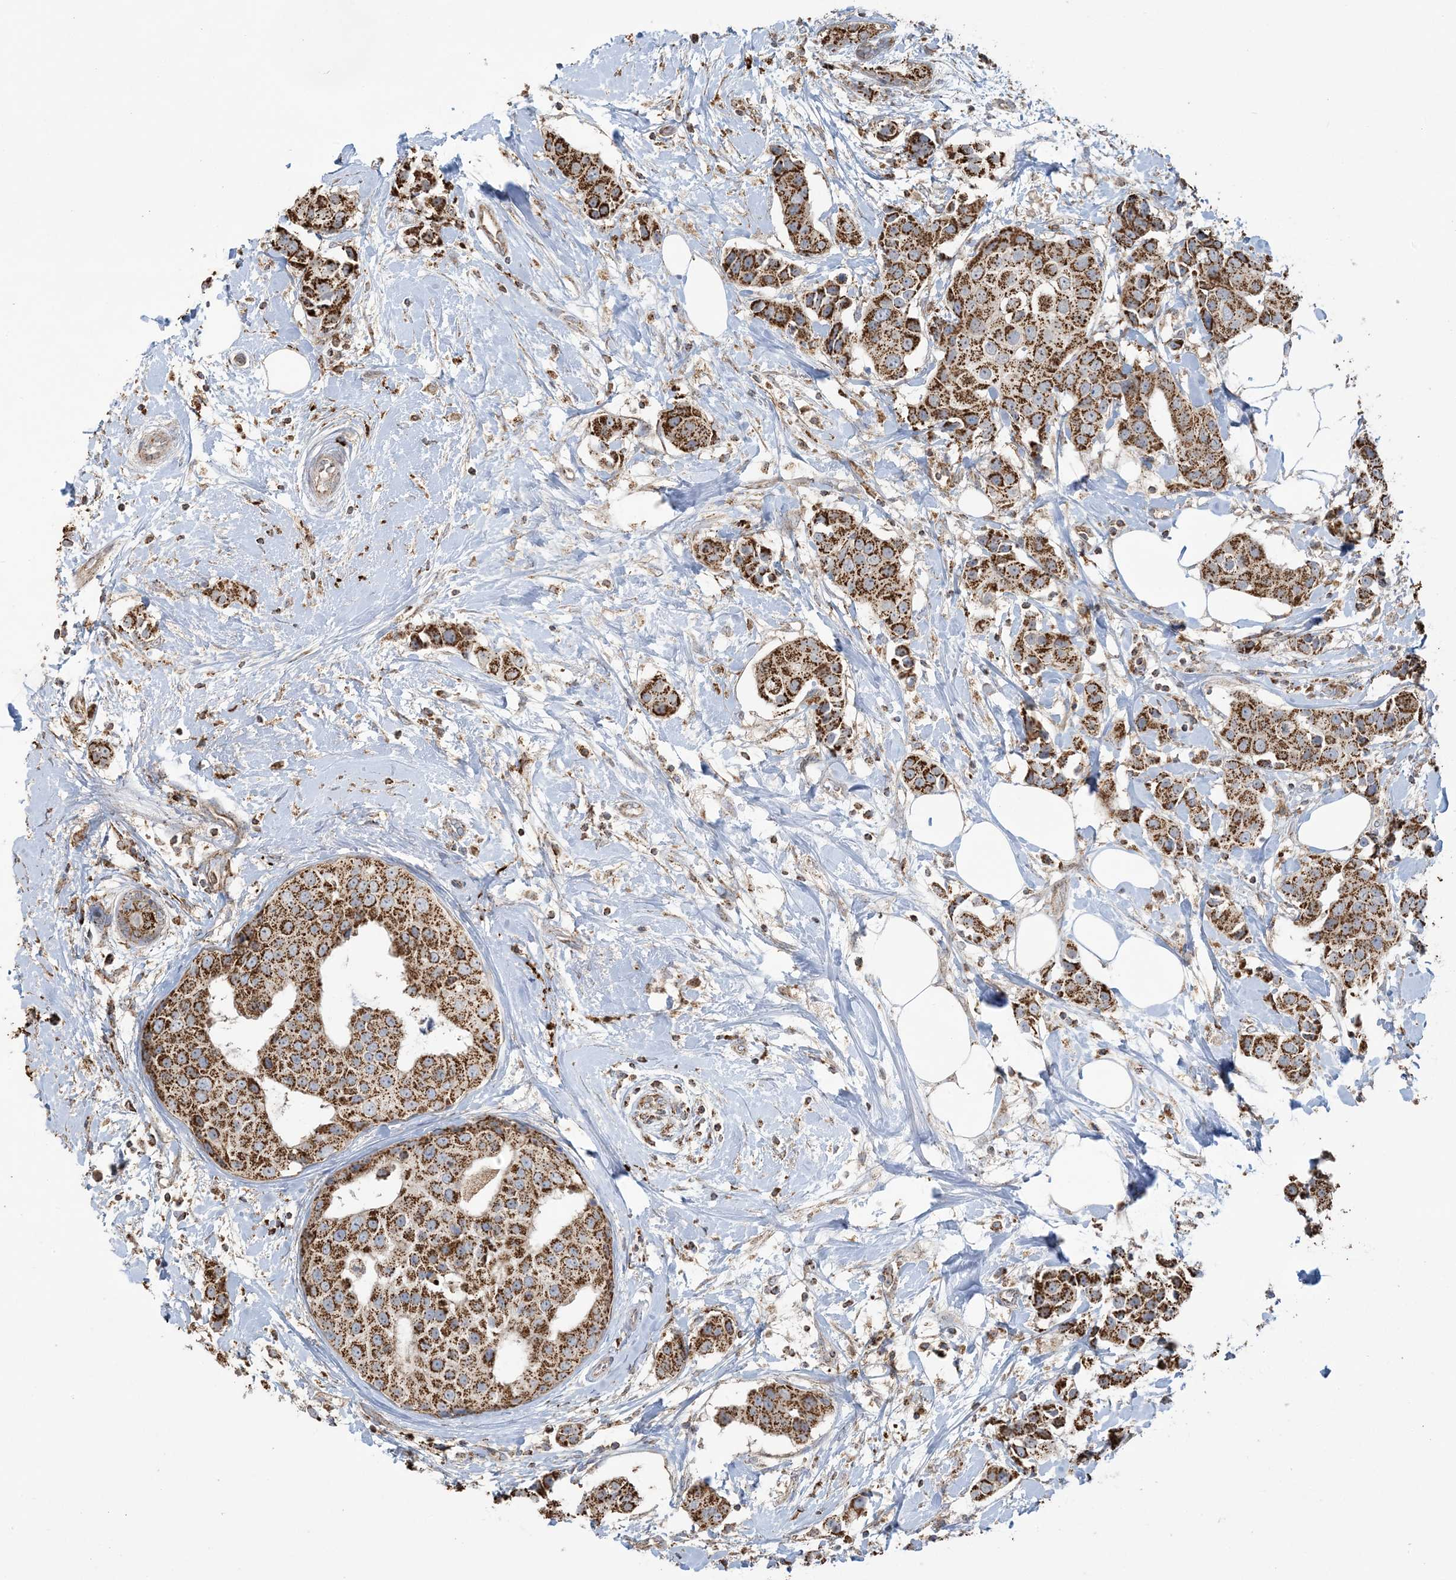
{"staining": {"intensity": "strong", "quantity": ">75%", "location": "cytoplasmic/membranous"}, "tissue": "breast cancer", "cell_type": "Tumor cells", "image_type": "cancer", "snomed": [{"axis": "morphology", "description": "Normal tissue, NOS"}, {"axis": "morphology", "description": "Duct carcinoma"}, {"axis": "topography", "description": "Breast"}], "caption": "IHC micrograph of neoplastic tissue: human infiltrating ductal carcinoma (breast) stained using immunohistochemistry reveals high levels of strong protein expression localized specifically in the cytoplasmic/membranous of tumor cells, appearing as a cytoplasmic/membranous brown color.", "gene": "AGA", "patient": {"sex": "female", "age": 39}}